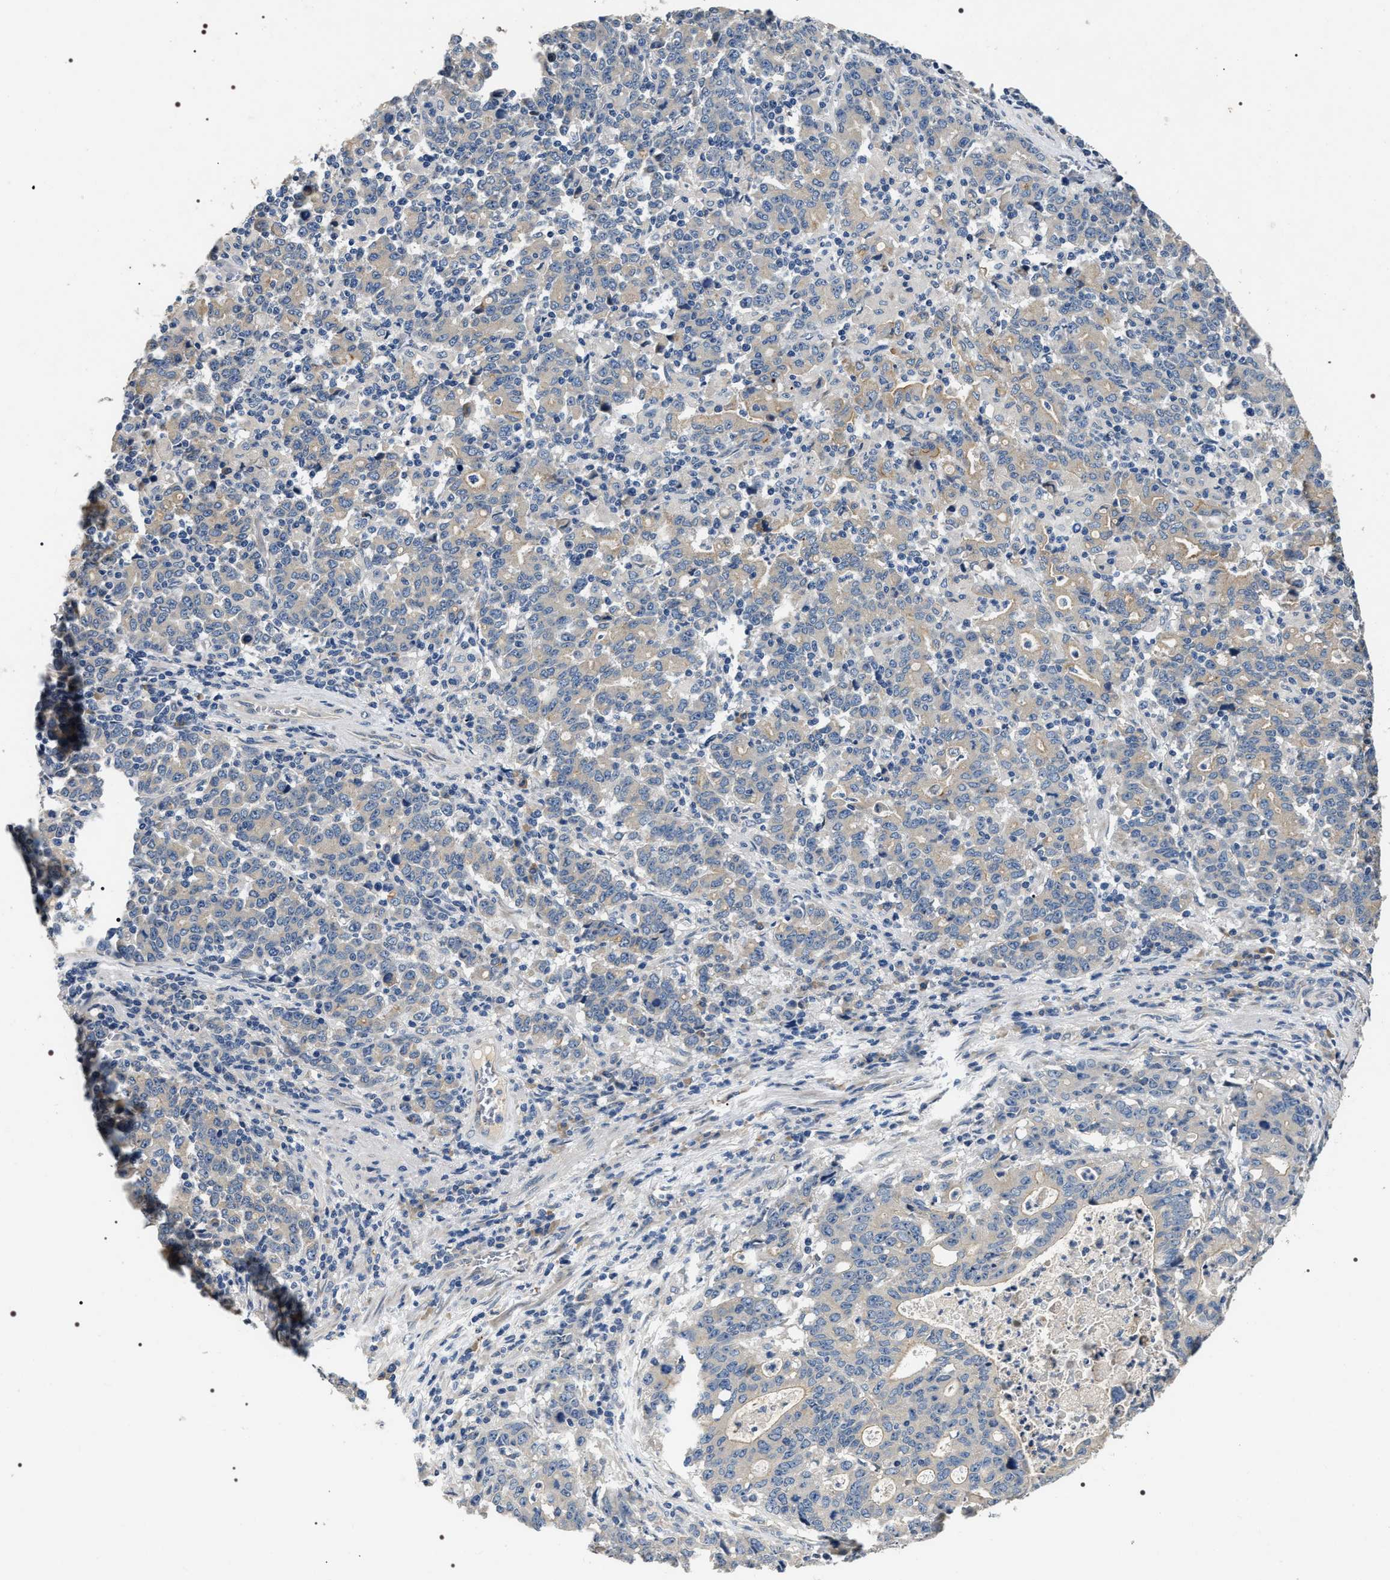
{"staining": {"intensity": "negative", "quantity": "none", "location": "none"}, "tissue": "stomach cancer", "cell_type": "Tumor cells", "image_type": "cancer", "snomed": [{"axis": "morphology", "description": "Adenocarcinoma, NOS"}, {"axis": "topography", "description": "Stomach, upper"}], "caption": "This is an immunohistochemistry (IHC) histopathology image of stomach cancer (adenocarcinoma). There is no staining in tumor cells.", "gene": "IFT81", "patient": {"sex": "male", "age": 69}}